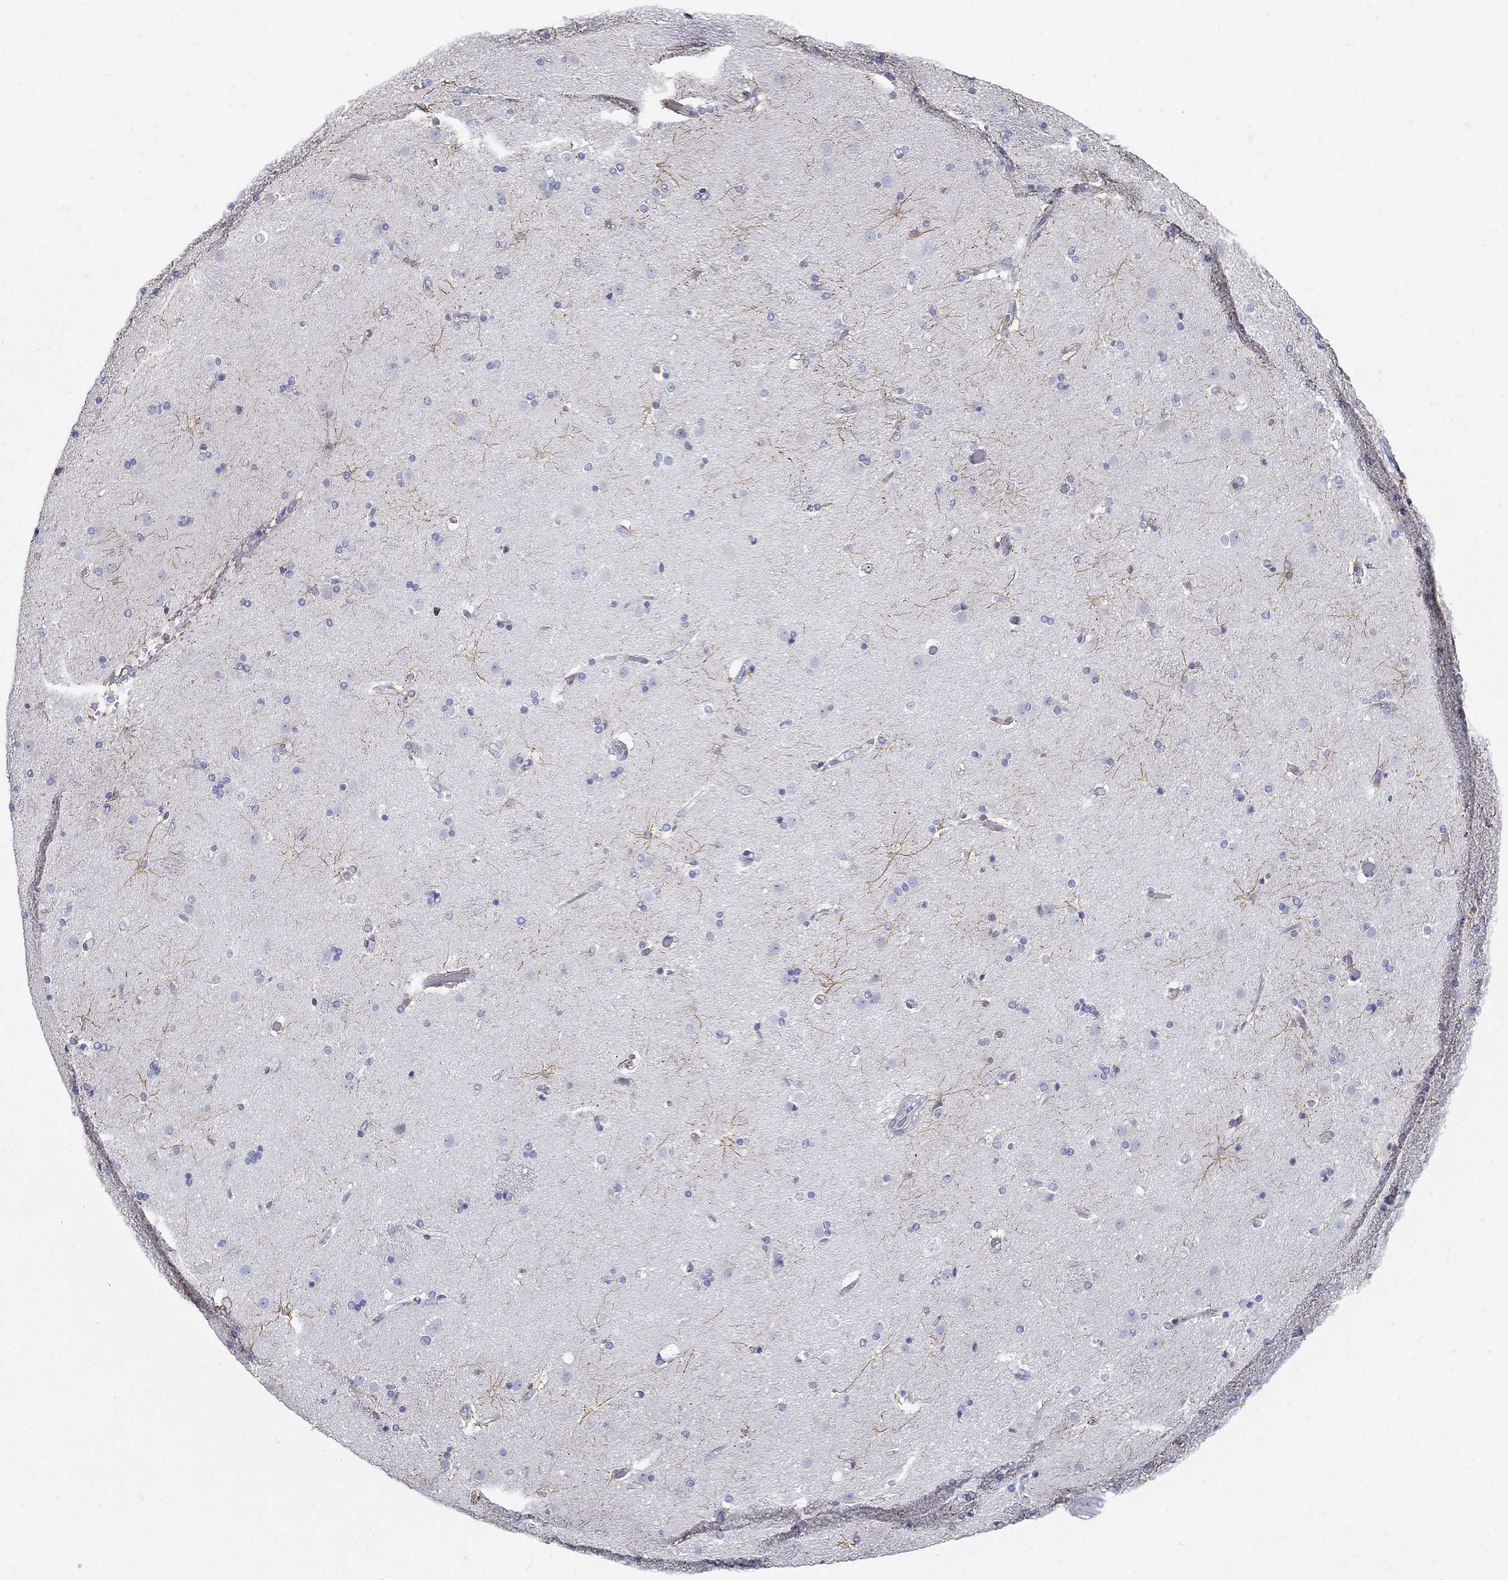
{"staining": {"intensity": "strong", "quantity": "<25%", "location": "cytoplasmic/membranous"}, "tissue": "caudate", "cell_type": "Glial cells", "image_type": "normal", "snomed": [{"axis": "morphology", "description": "Normal tissue, NOS"}, {"axis": "topography", "description": "Lateral ventricle wall"}], "caption": "About <25% of glial cells in benign caudate reveal strong cytoplasmic/membranous protein positivity as visualized by brown immunohistochemical staining.", "gene": "TGFBI", "patient": {"sex": "male", "age": 54}}